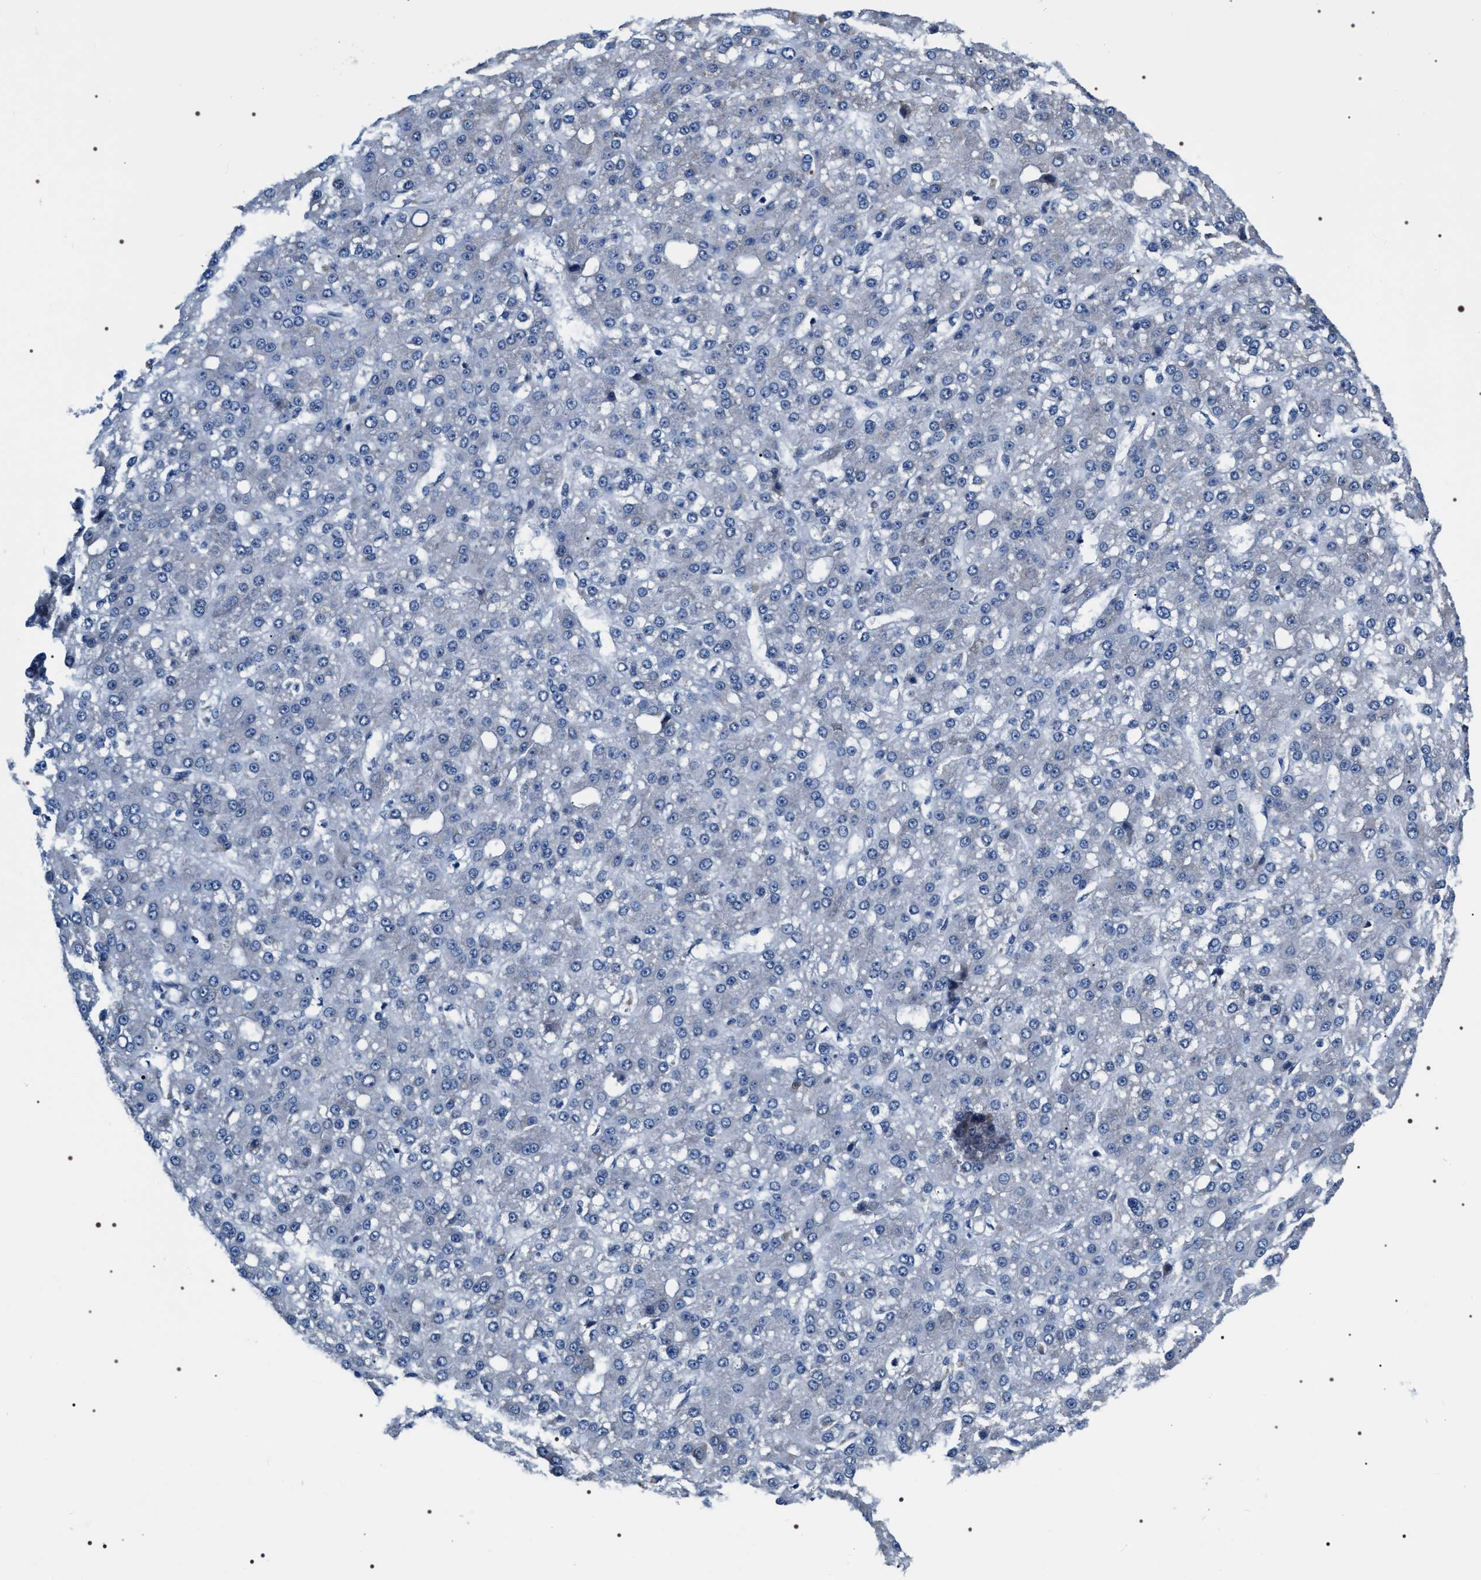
{"staining": {"intensity": "negative", "quantity": "none", "location": "none"}, "tissue": "liver cancer", "cell_type": "Tumor cells", "image_type": "cancer", "snomed": [{"axis": "morphology", "description": "Carcinoma, Hepatocellular, NOS"}, {"axis": "topography", "description": "Liver"}], "caption": "The photomicrograph displays no staining of tumor cells in liver hepatocellular carcinoma. (DAB (3,3'-diaminobenzidine) immunohistochemistry (IHC) with hematoxylin counter stain).", "gene": "PKD1L1", "patient": {"sex": "male", "age": 67}}